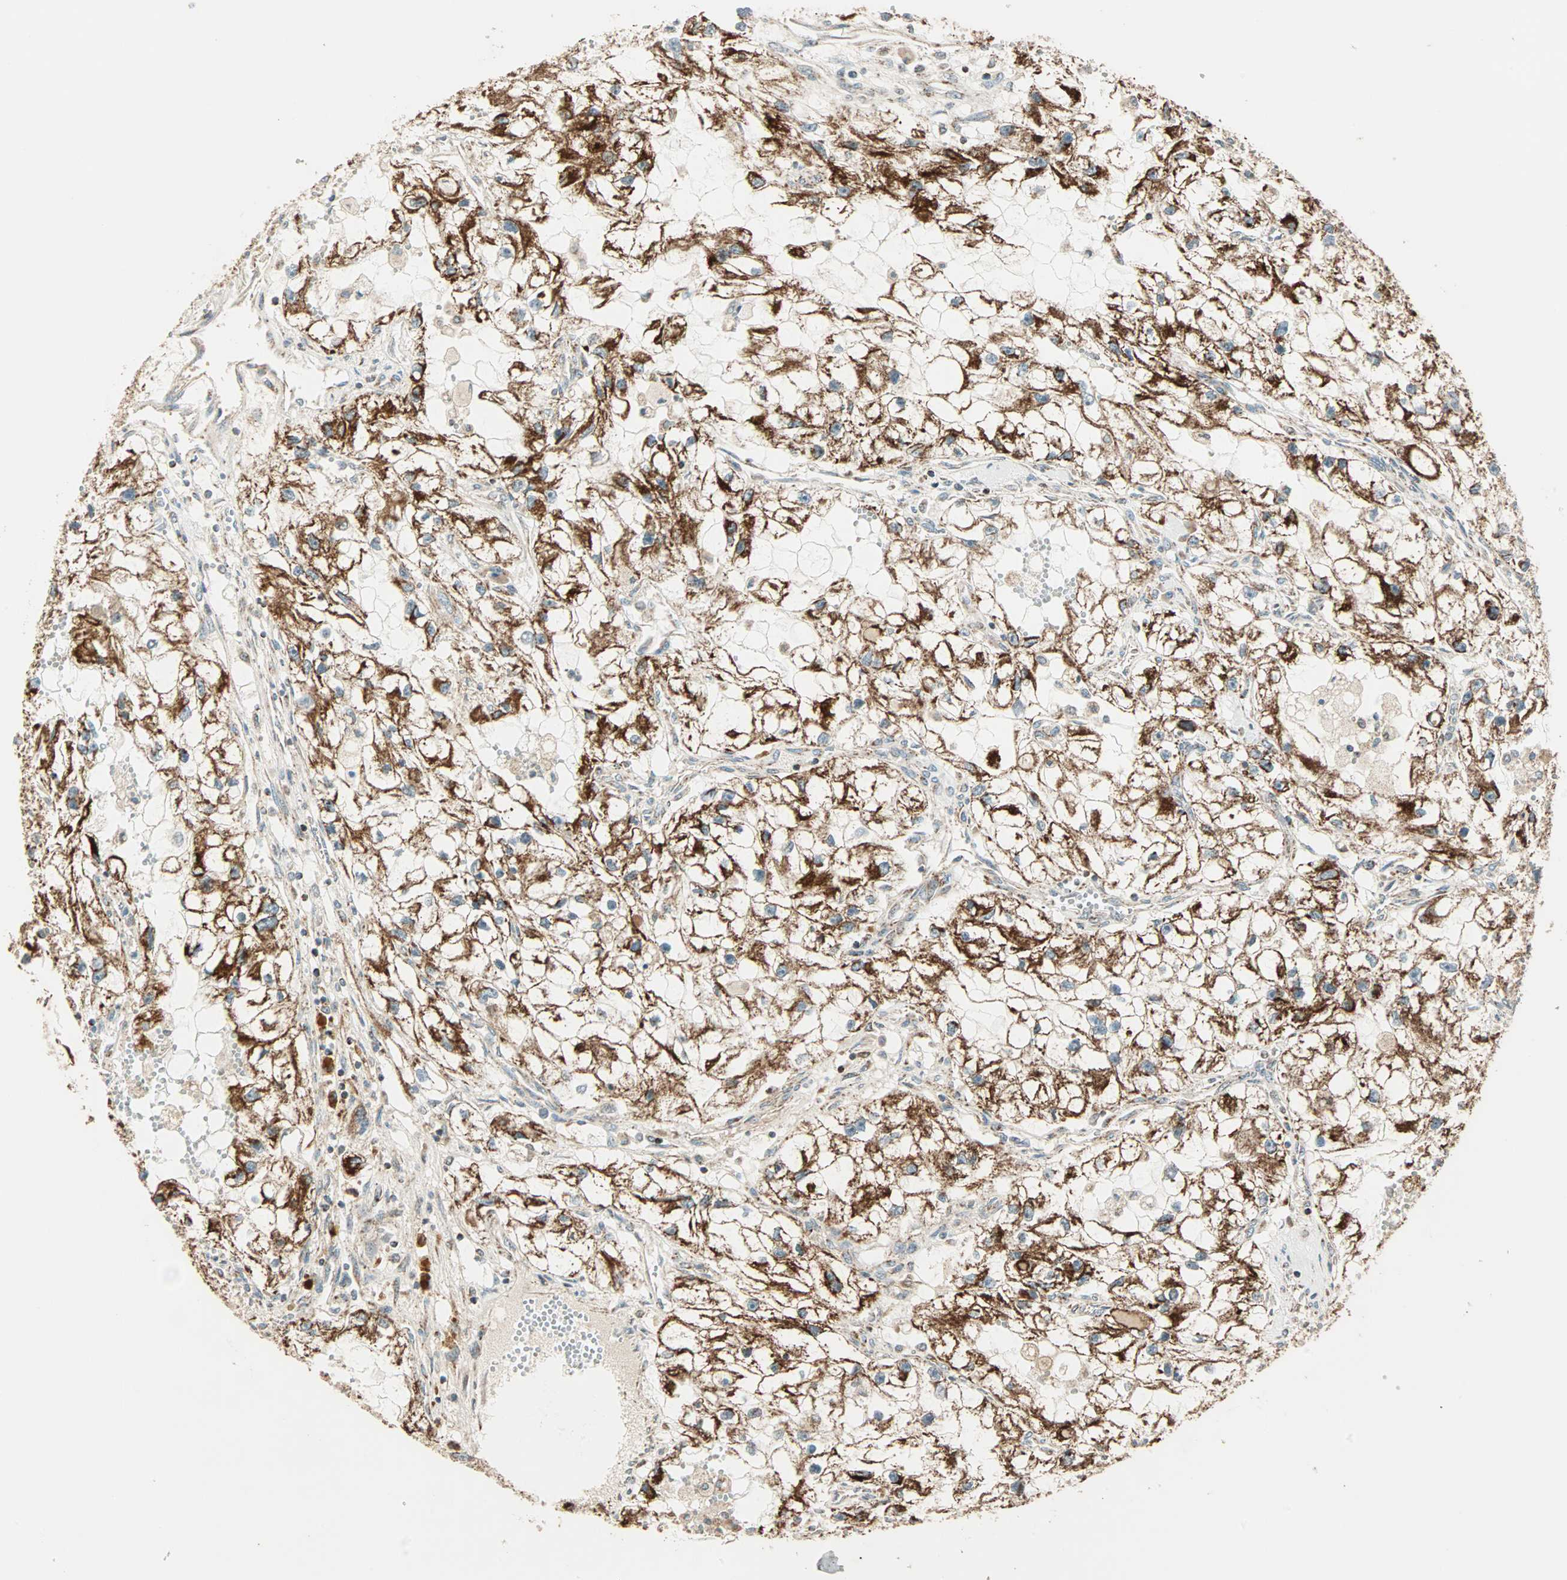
{"staining": {"intensity": "moderate", "quantity": ">75%", "location": "cytoplasmic/membranous"}, "tissue": "renal cancer", "cell_type": "Tumor cells", "image_type": "cancer", "snomed": [{"axis": "morphology", "description": "Adenocarcinoma, NOS"}, {"axis": "topography", "description": "Kidney"}], "caption": "The image demonstrates staining of adenocarcinoma (renal), revealing moderate cytoplasmic/membranous protein staining (brown color) within tumor cells. (DAB (3,3'-diaminobenzidine) = brown stain, brightfield microscopy at high magnification).", "gene": "SPRY4", "patient": {"sex": "female", "age": 70}}